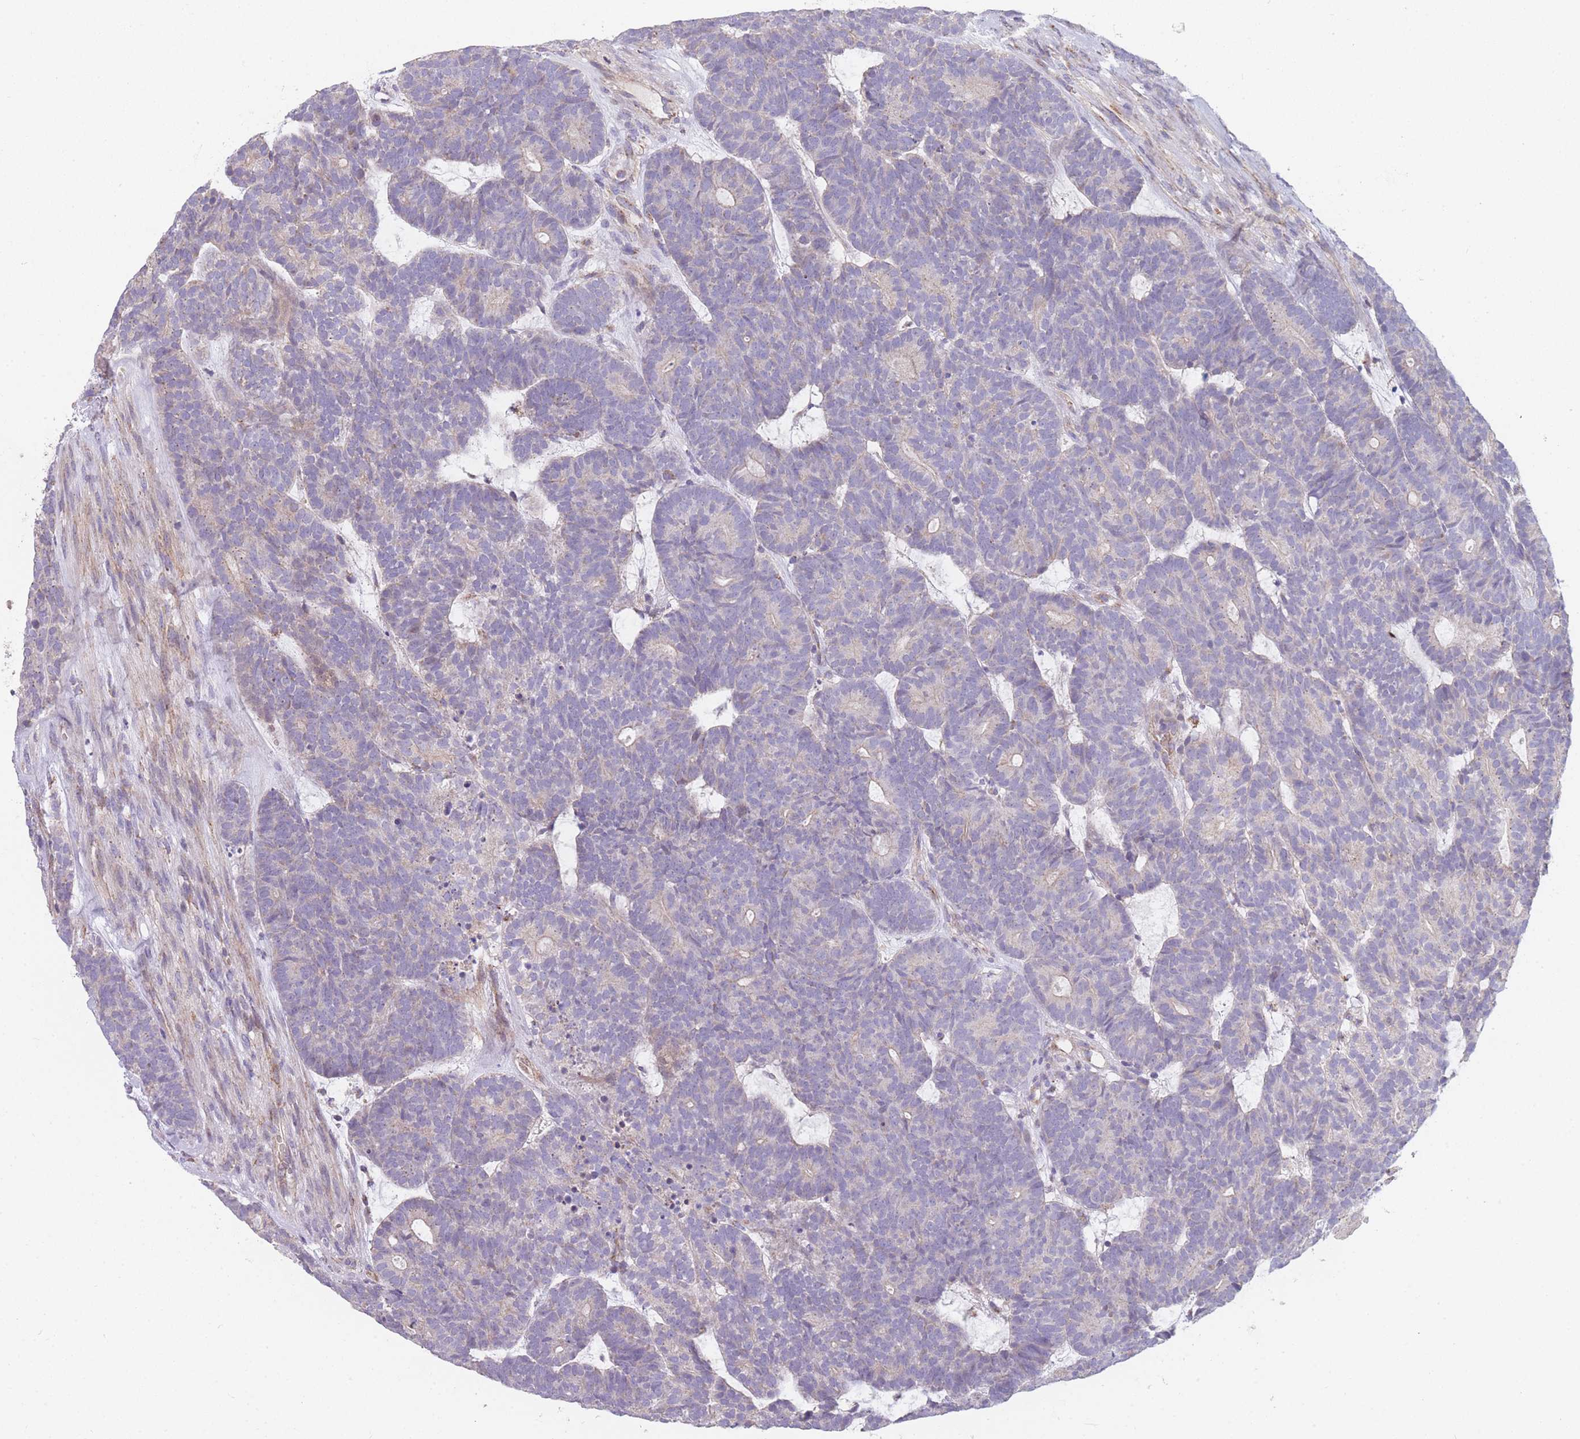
{"staining": {"intensity": "negative", "quantity": "none", "location": "none"}, "tissue": "head and neck cancer", "cell_type": "Tumor cells", "image_type": "cancer", "snomed": [{"axis": "morphology", "description": "Adenocarcinoma, NOS"}, {"axis": "topography", "description": "Head-Neck"}], "caption": "Tumor cells show no significant protein positivity in adenocarcinoma (head and neck). The staining was performed using DAB (3,3'-diaminobenzidine) to visualize the protein expression in brown, while the nuclei were stained in blue with hematoxylin (Magnification: 20x).", "gene": "SMPD4", "patient": {"sex": "female", "age": 81}}